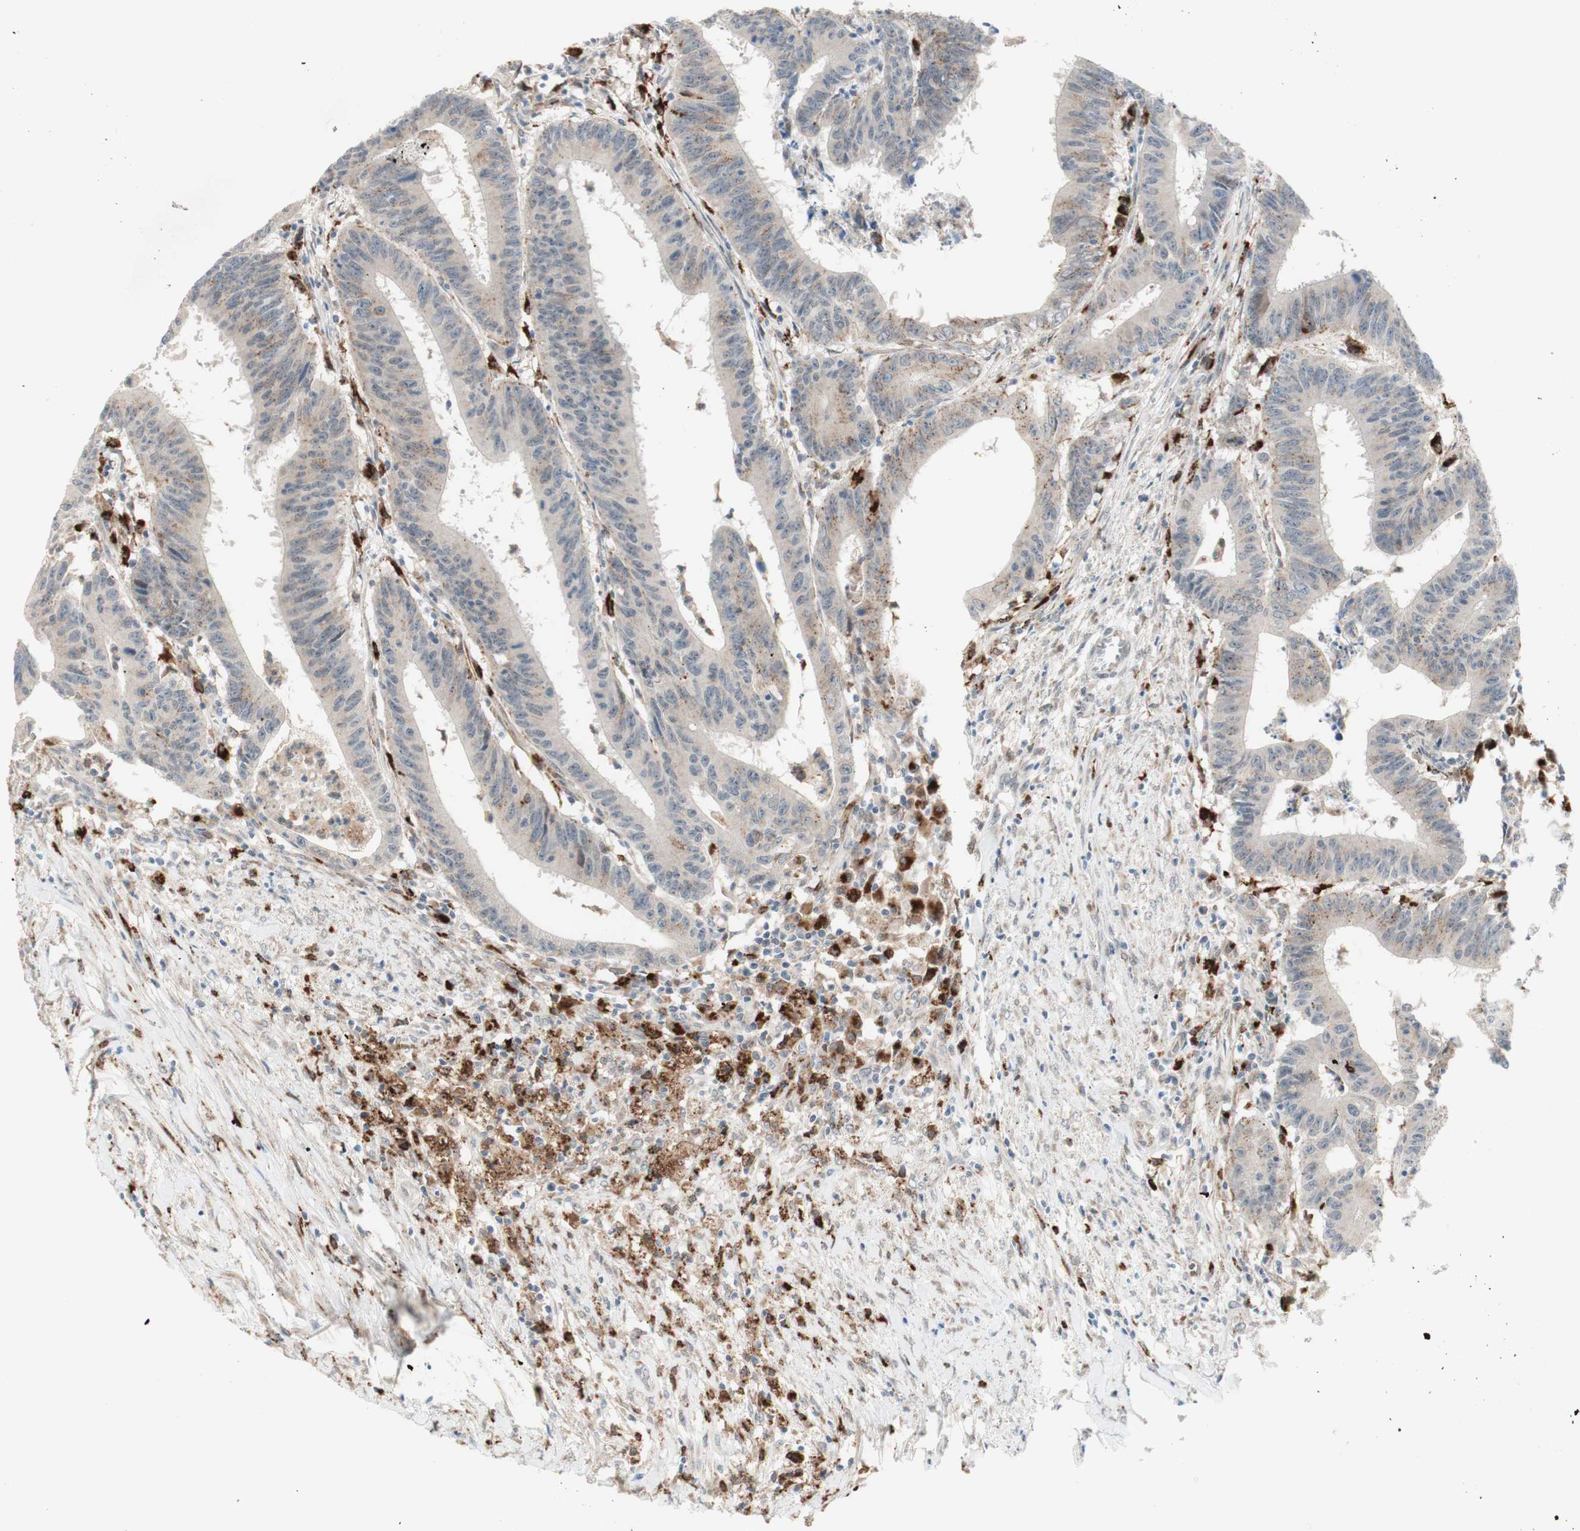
{"staining": {"intensity": "weak", "quantity": "<25%", "location": "cytoplasmic/membranous"}, "tissue": "colorectal cancer", "cell_type": "Tumor cells", "image_type": "cancer", "snomed": [{"axis": "morphology", "description": "Adenocarcinoma, NOS"}, {"axis": "topography", "description": "Colon"}], "caption": "Immunohistochemistry micrograph of human colorectal cancer (adenocarcinoma) stained for a protein (brown), which reveals no positivity in tumor cells.", "gene": "GAPT", "patient": {"sex": "male", "age": 45}}